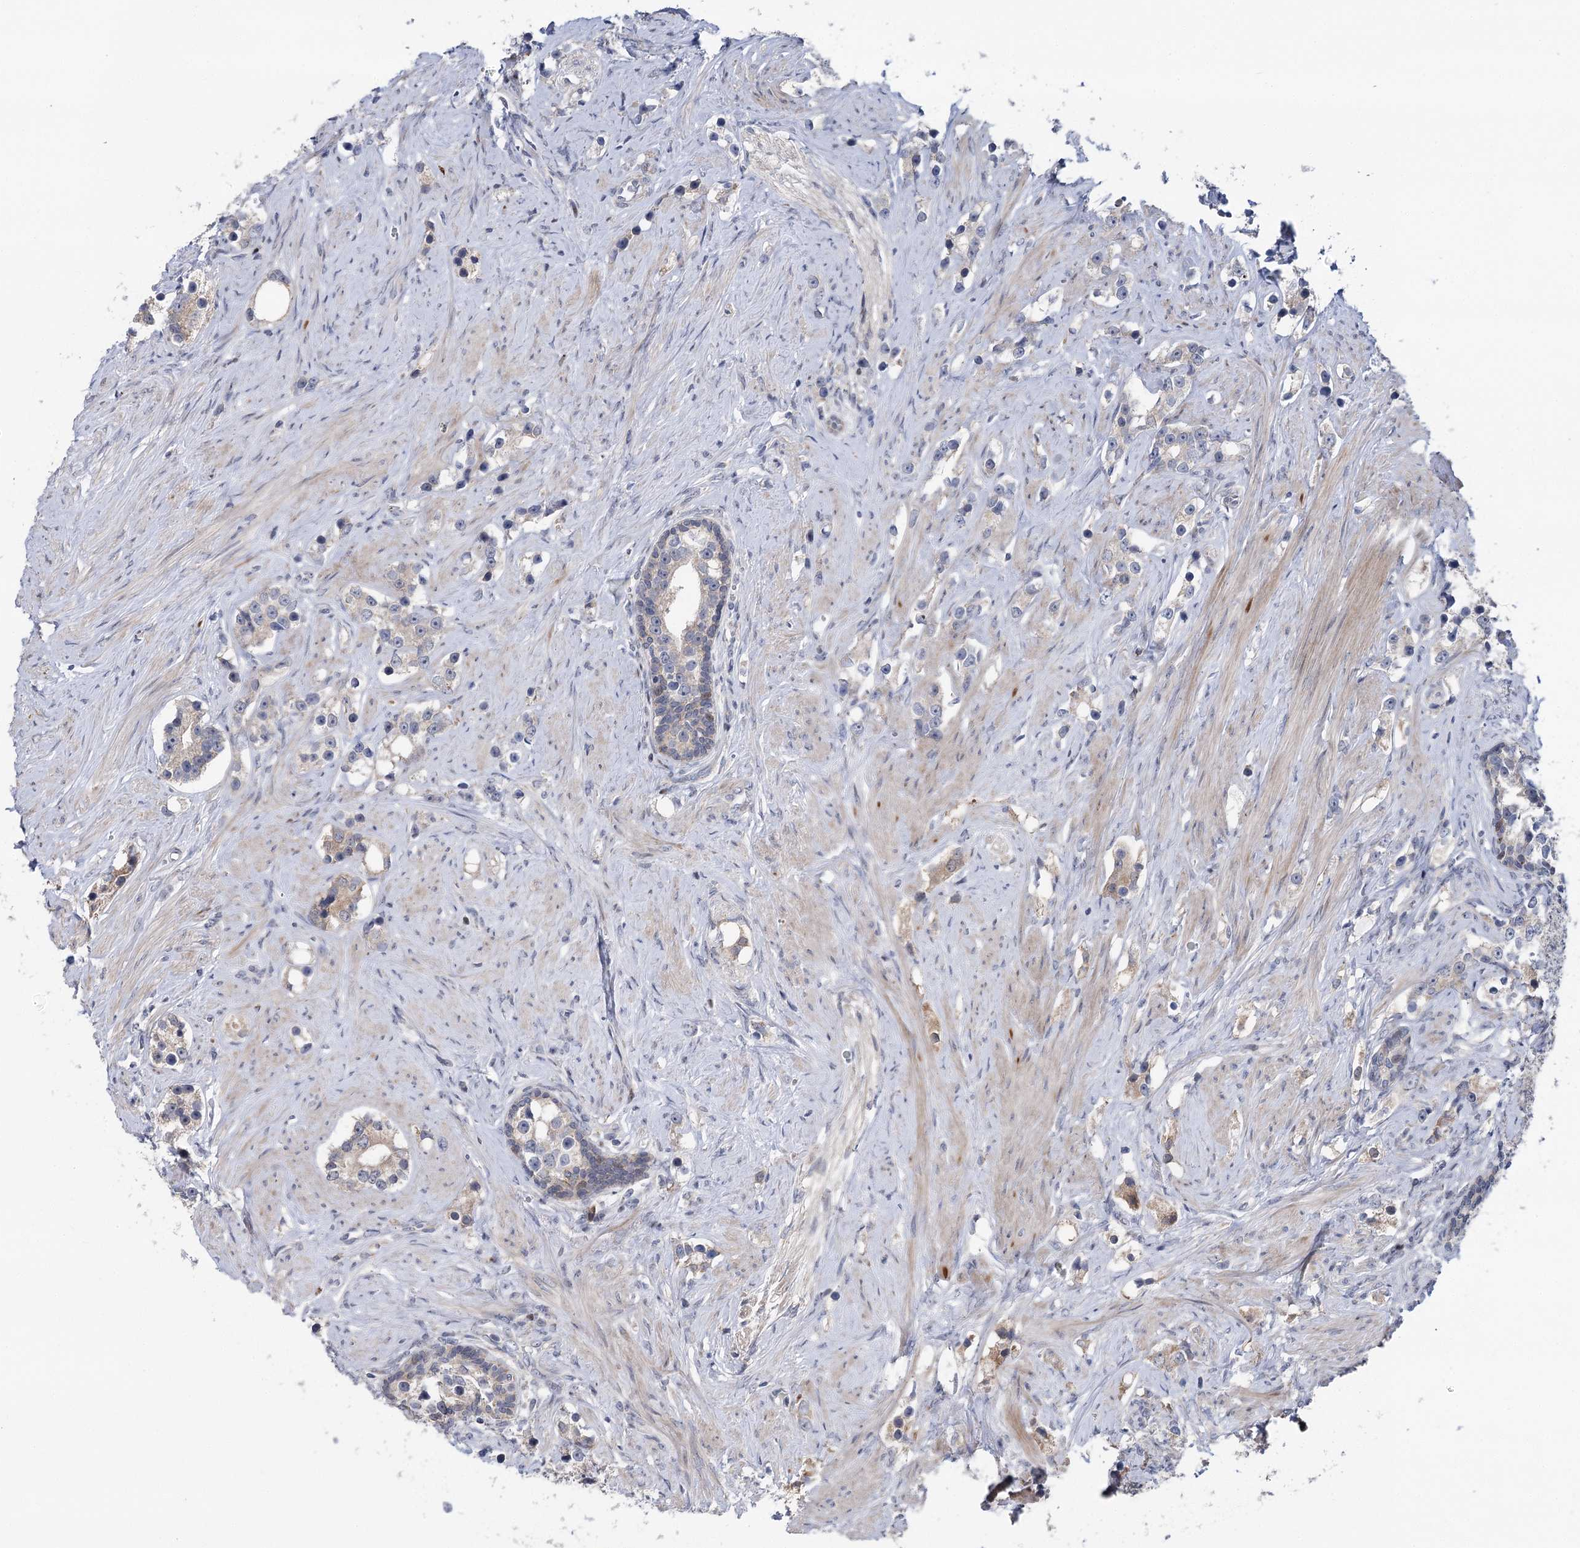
{"staining": {"intensity": "negative", "quantity": "none", "location": "none"}, "tissue": "prostate cancer", "cell_type": "Tumor cells", "image_type": "cancer", "snomed": [{"axis": "morphology", "description": "Adenocarcinoma, High grade"}, {"axis": "topography", "description": "Prostate"}], "caption": "IHC image of neoplastic tissue: human prostate high-grade adenocarcinoma stained with DAB shows no significant protein staining in tumor cells.", "gene": "PTGR1", "patient": {"sex": "male", "age": 63}}